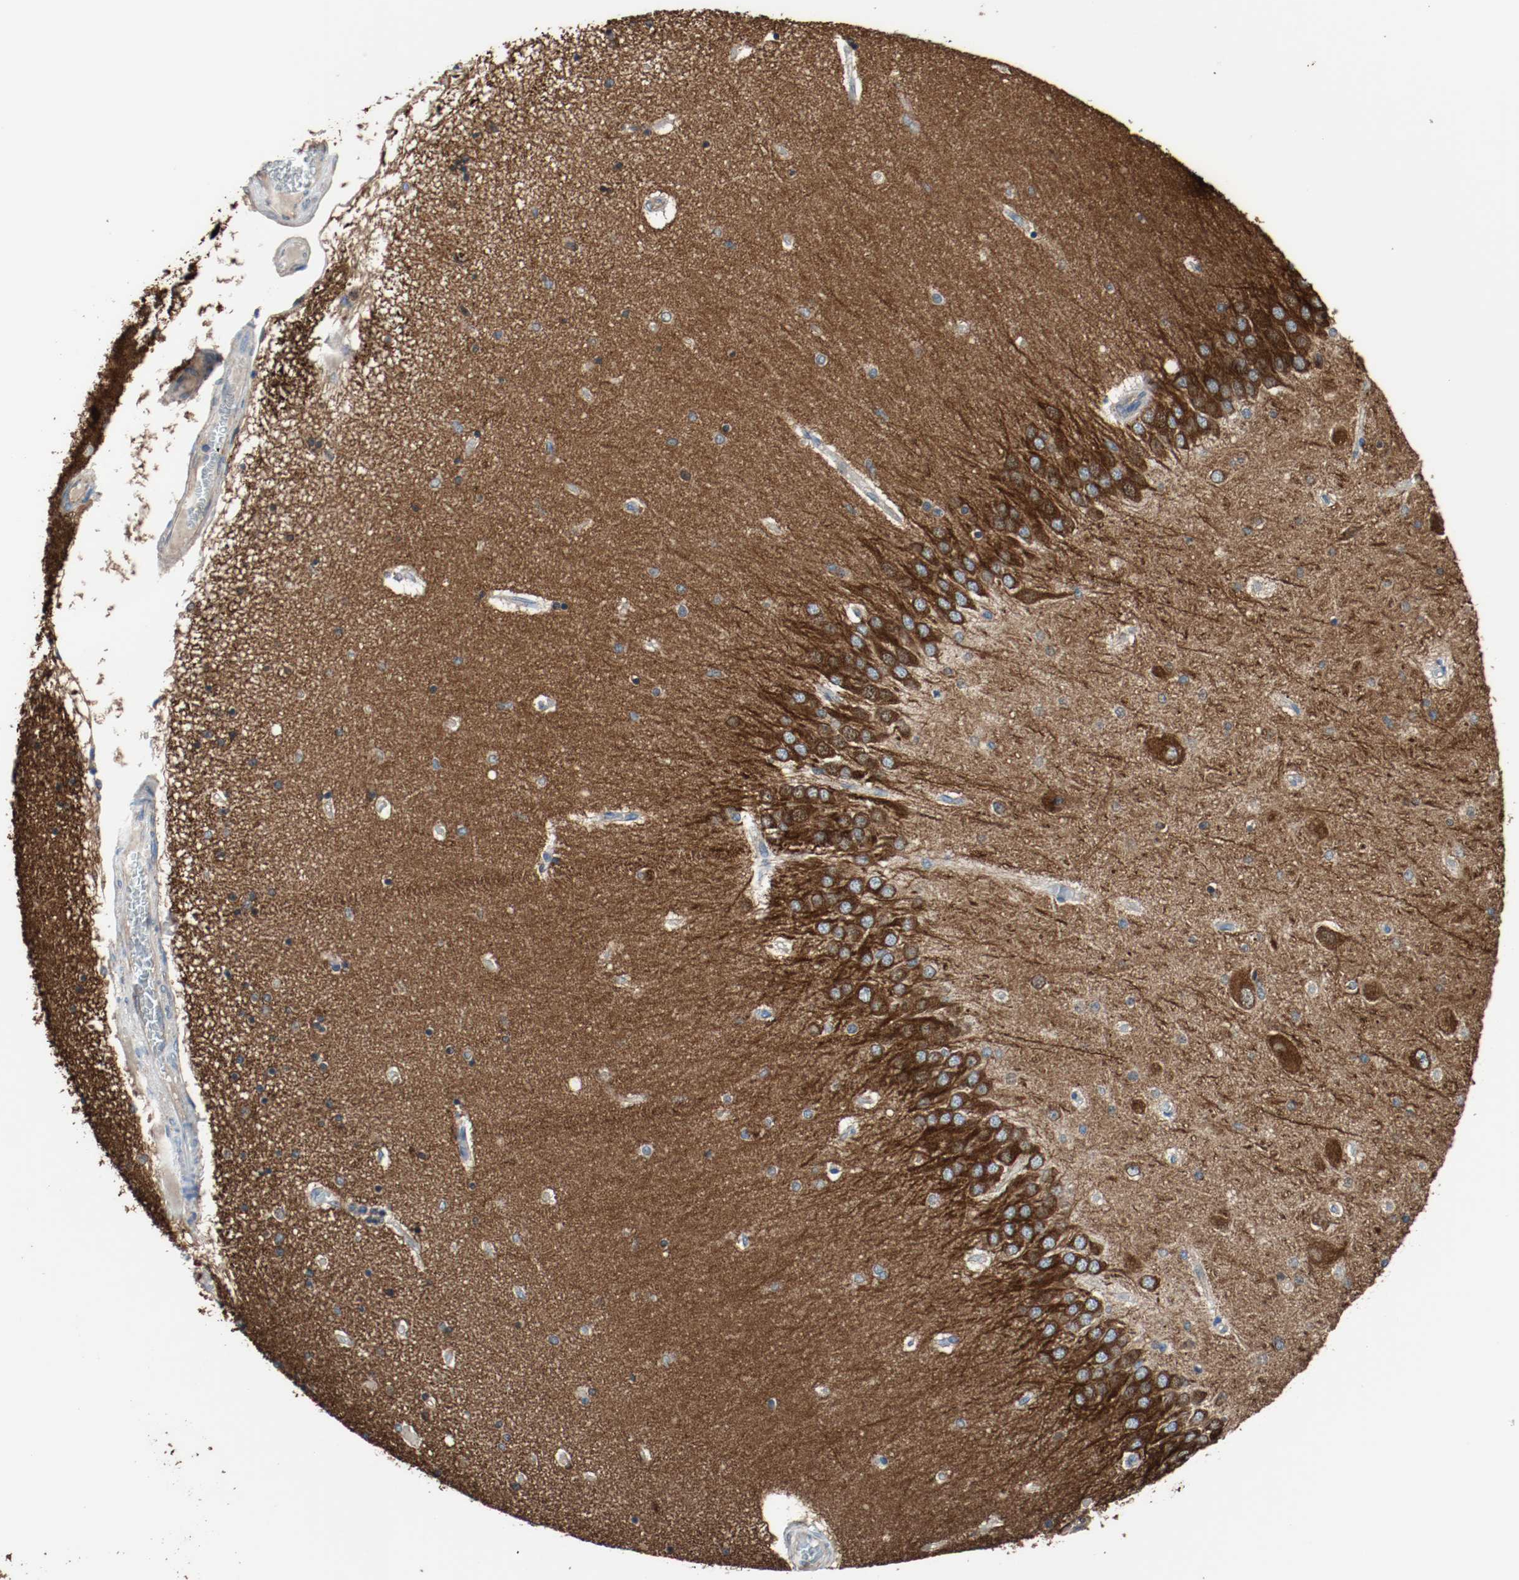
{"staining": {"intensity": "moderate", "quantity": "25%-75%", "location": "cytoplasmic/membranous"}, "tissue": "hippocampus", "cell_type": "Glial cells", "image_type": "normal", "snomed": [{"axis": "morphology", "description": "Normal tissue, NOS"}, {"axis": "topography", "description": "Hippocampus"}], "caption": "Immunohistochemical staining of normal human hippocampus shows moderate cytoplasmic/membranous protein positivity in approximately 25%-75% of glial cells. (Stains: DAB (3,3'-diaminobenzidine) in brown, nuclei in blue, Microscopy: brightfield microscopy at high magnification).", "gene": "TUBA3D", "patient": {"sex": "female", "age": 54}}